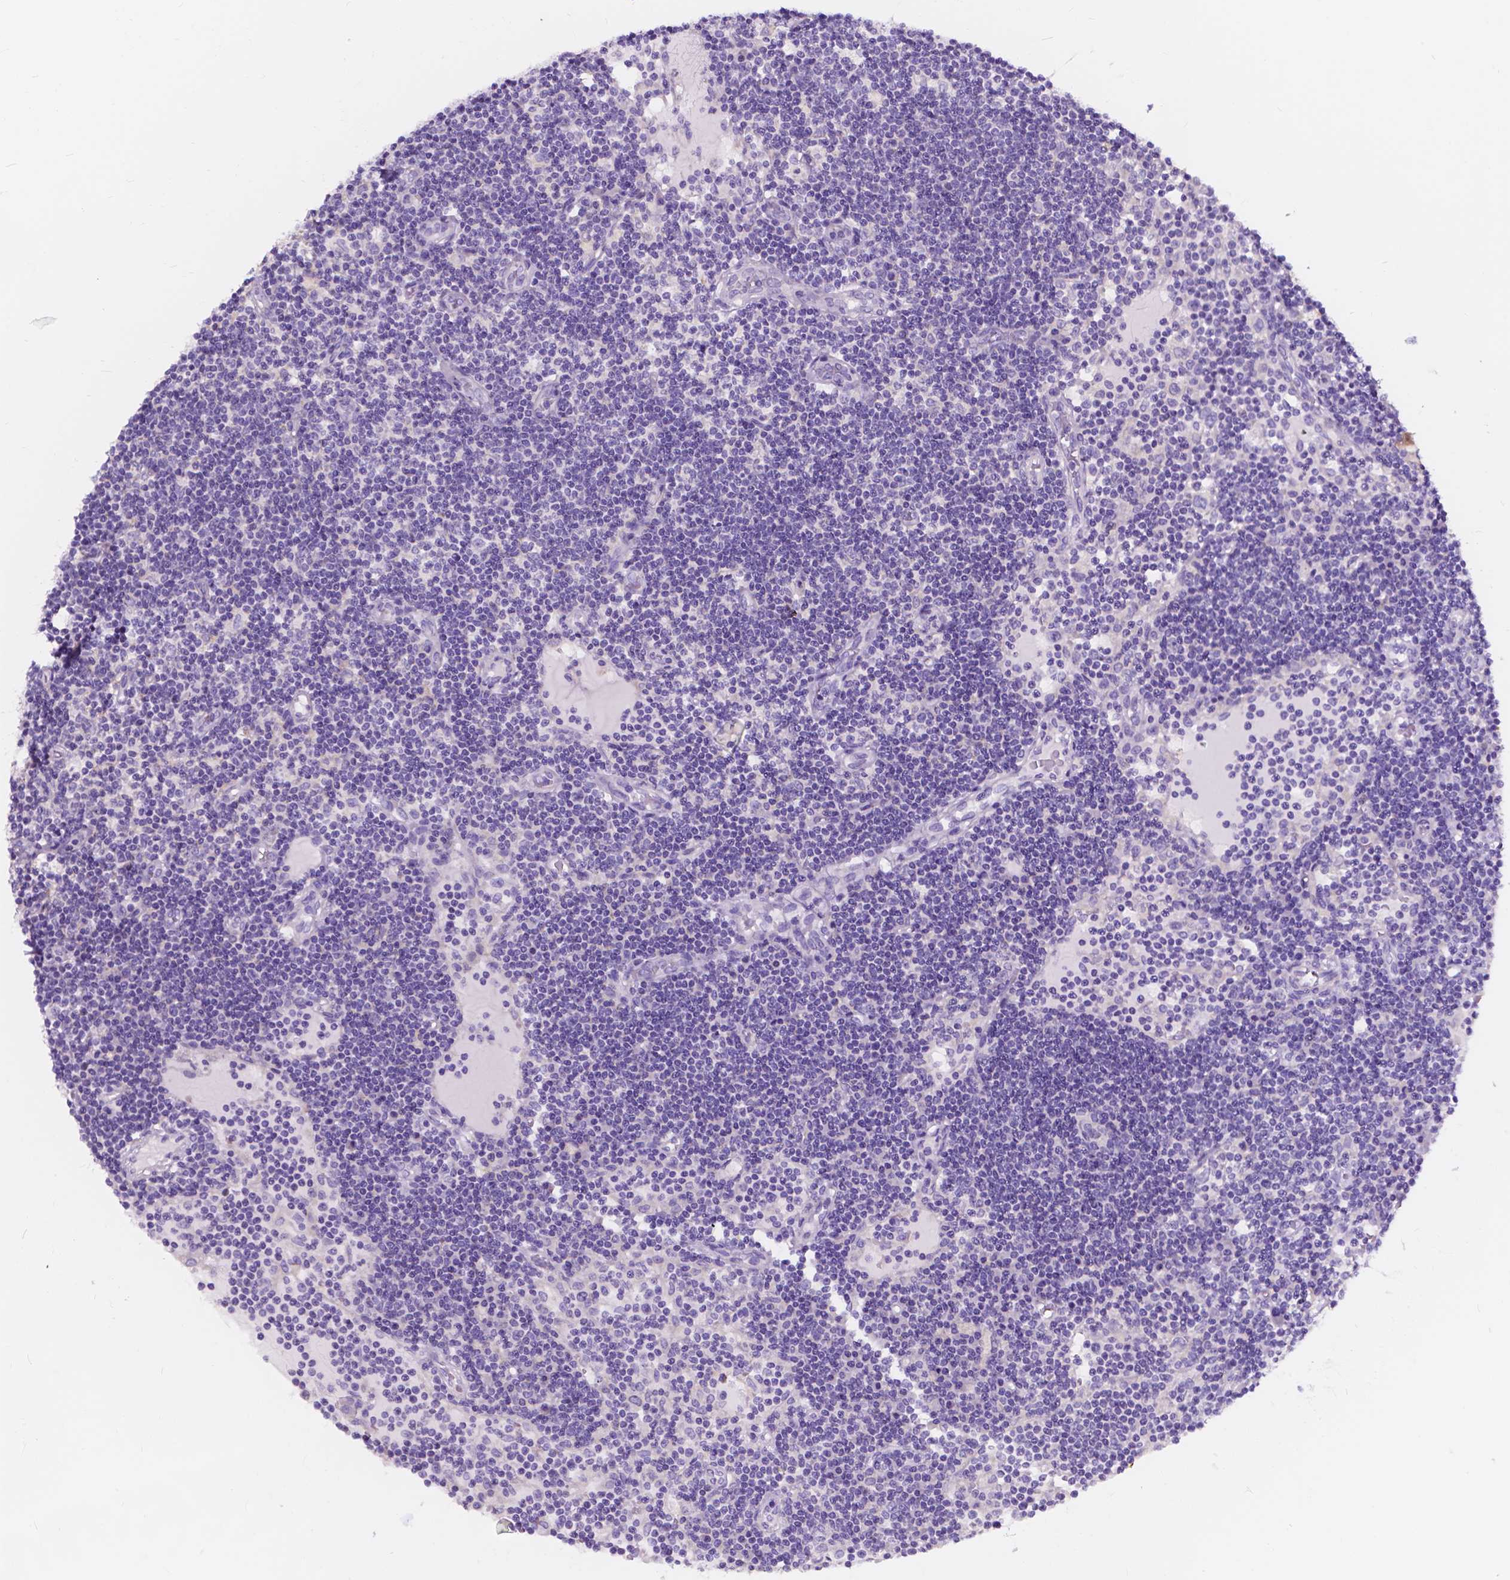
{"staining": {"intensity": "negative", "quantity": "none", "location": "none"}, "tissue": "lymph node", "cell_type": "Germinal center cells", "image_type": "normal", "snomed": [{"axis": "morphology", "description": "Normal tissue, NOS"}, {"axis": "topography", "description": "Lymph node"}], "caption": "This micrograph is of normal lymph node stained with immunohistochemistry (IHC) to label a protein in brown with the nuclei are counter-stained blue. There is no staining in germinal center cells.", "gene": "CLSTN2", "patient": {"sex": "female", "age": 72}}